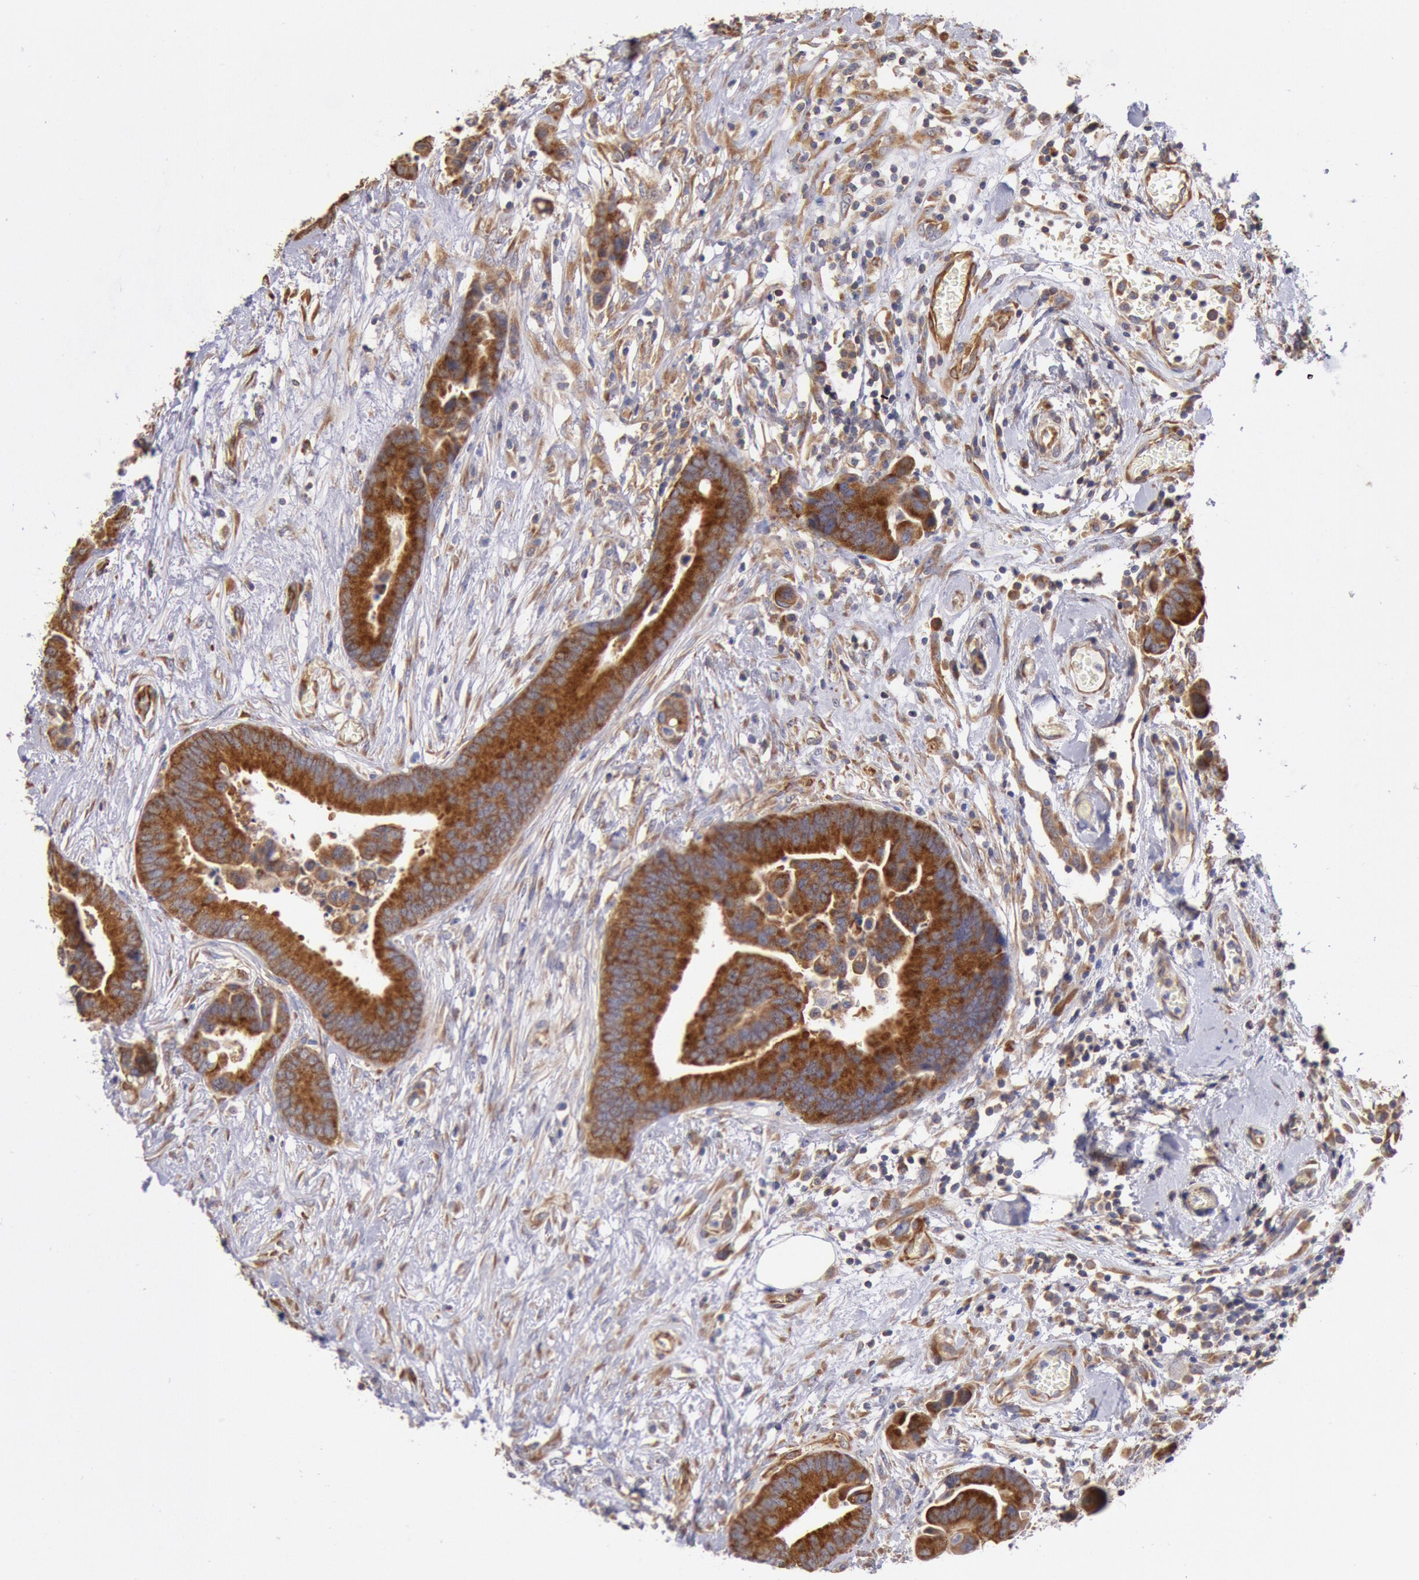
{"staining": {"intensity": "moderate", "quantity": ">75%", "location": "cytoplasmic/membranous"}, "tissue": "colorectal cancer", "cell_type": "Tumor cells", "image_type": "cancer", "snomed": [{"axis": "morphology", "description": "Adenocarcinoma, NOS"}, {"axis": "topography", "description": "Colon"}], "caption": "Immunohistochemical staining of colorectal cancer (adenocarcinoma) shows medium levels of moderate cytoplasmic/membranous protein positivity in about >75% of tumor cells.", "gene": "DRG1", "patient": {"sex": "male", "age": 82}}